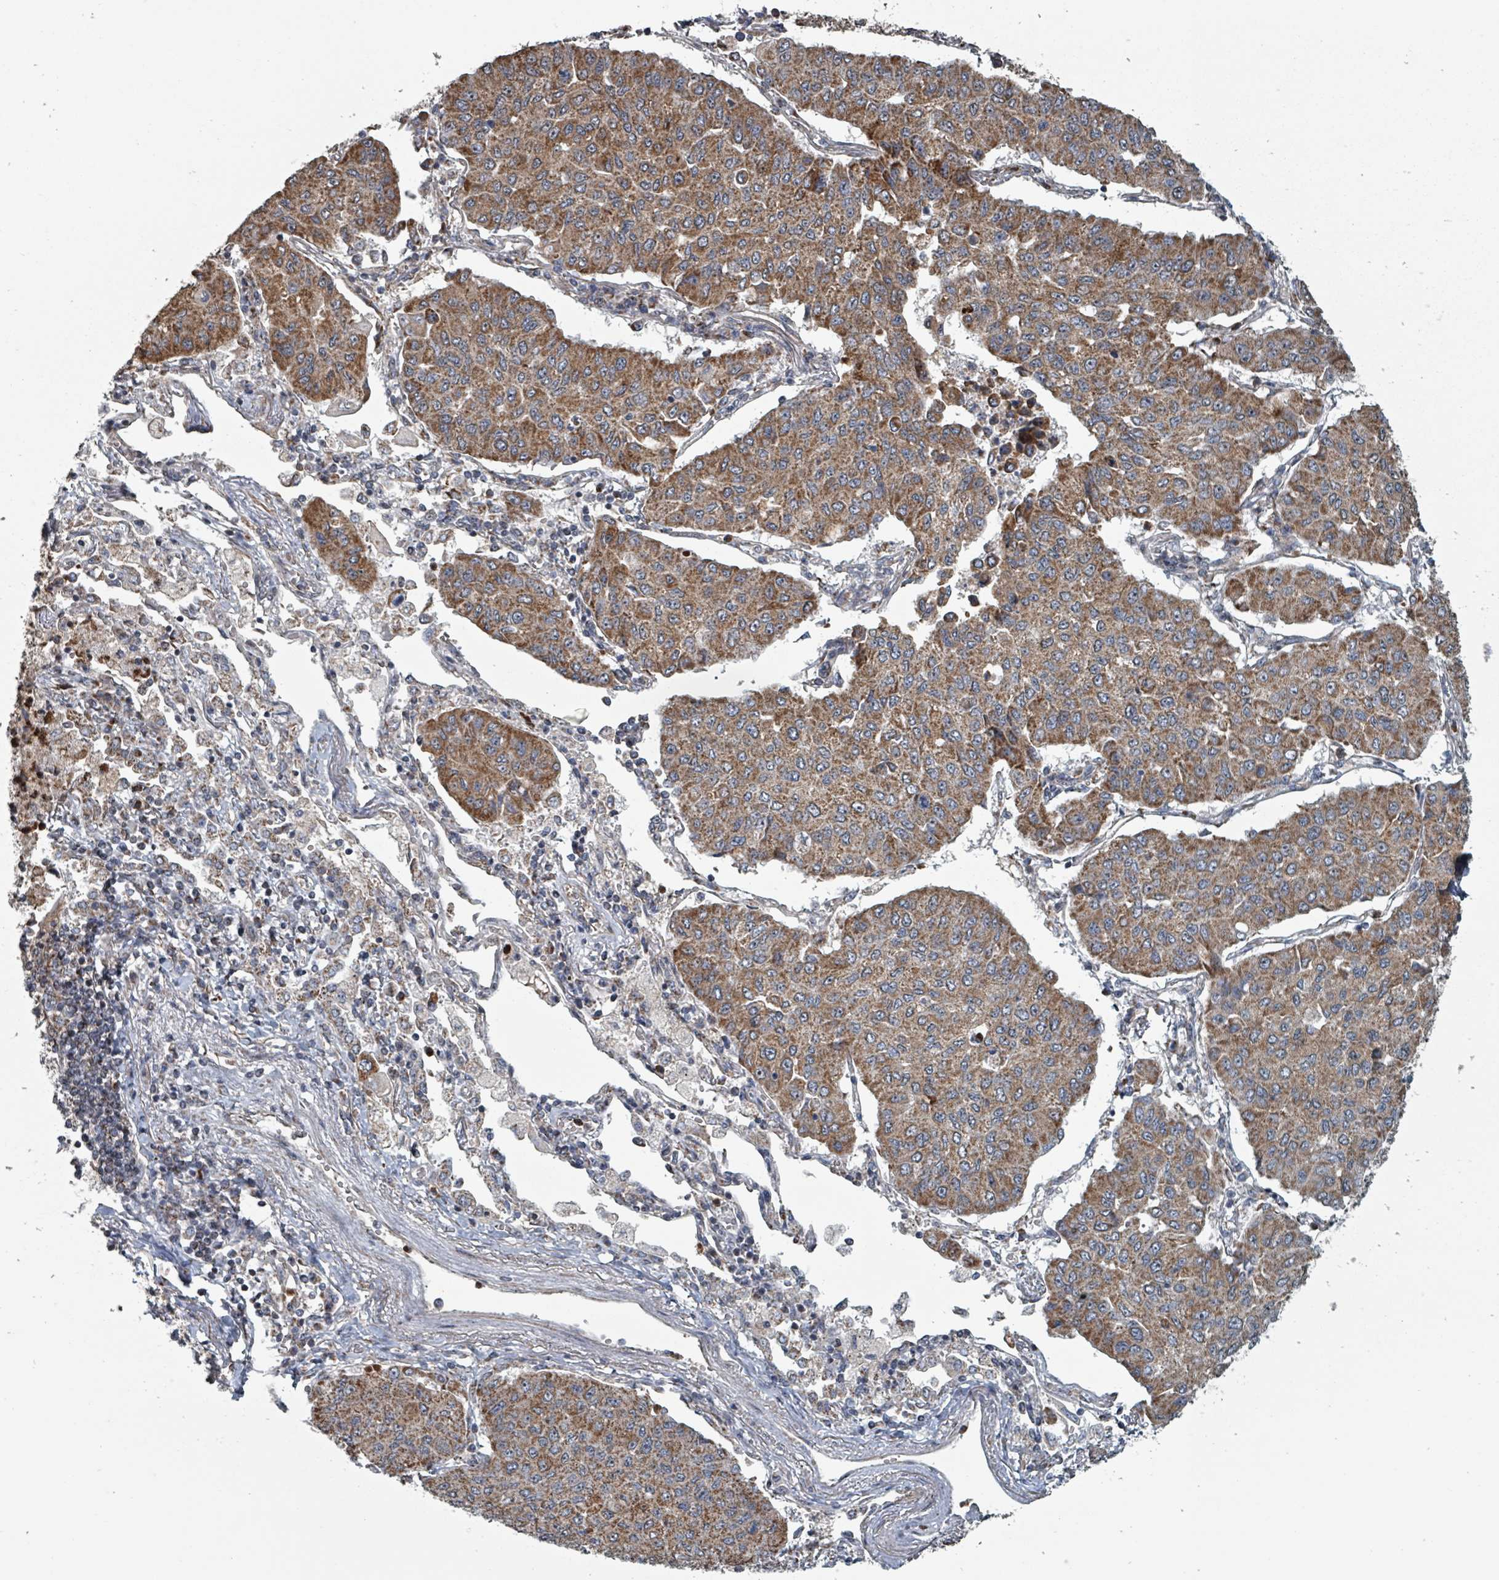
{"staining": {"intensity": "moderate", "quantity": ">75%", "location": "cytoplasmic/membranous"}, "tissue": "lung cancer", "cell_type": "Tumor cells", "image_type": "cancer", "snomed": [{"axis": "morphology", "description": "Squamous cell carcinoma, NOS"}, {"axis": "topography", "description": "Lung"}], "caption": "Protein analysis of lung cancer tissue exhibits moderate cytoplasmic/membranous staining in approximately >75% of tumor cells.", "gene": "MRPL4", "patient": {"sex": "male", "age": 74}}